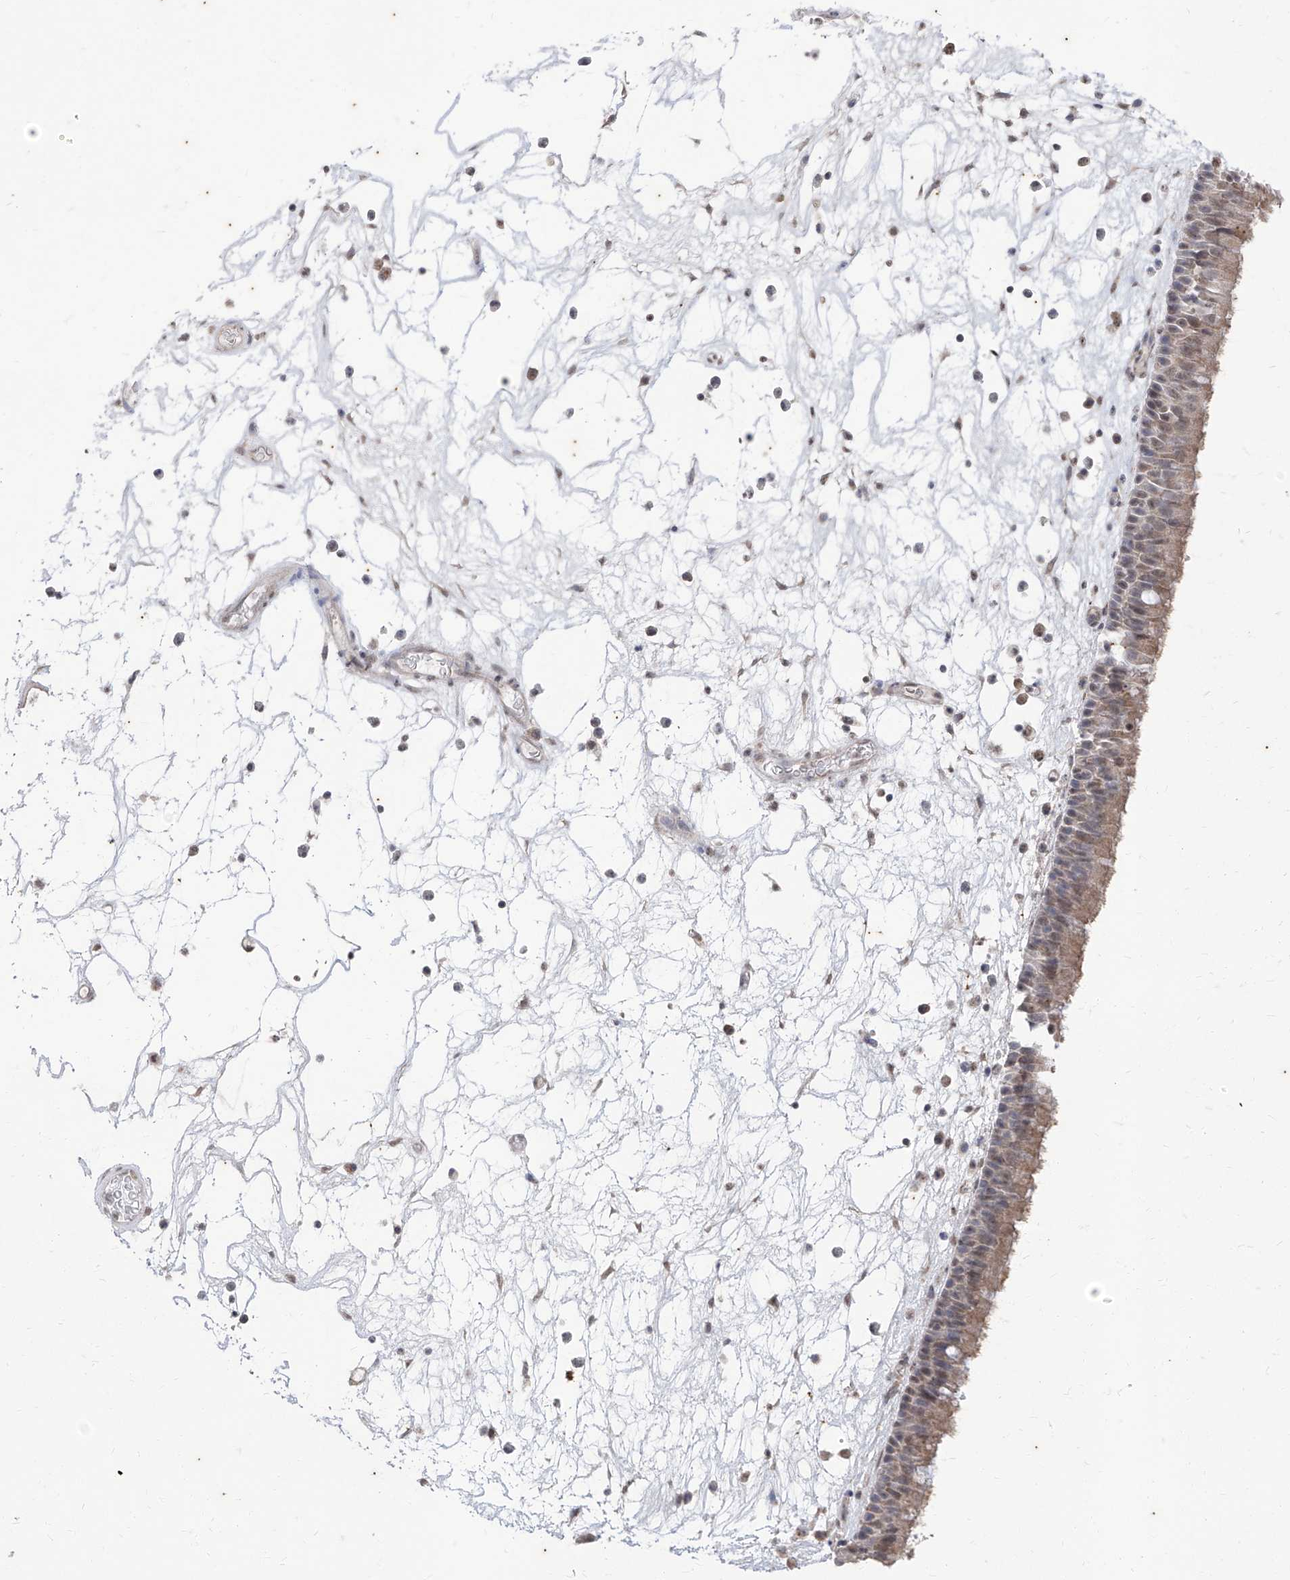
{"staining": {"intensity": "weak", "quantity": ">75%", "location": "cytoplasmic/membranous,nuclear"}, "tissue": "nasopharynx", "cell_type": "Respiratory epithelial cells", "image_type": "normal", "snomed": [{"axis": "morphology", "description": "Normal tissue, NOS"}, {"axis": "morphology", "description": "Inflammation, NOS"}, {"axis": "morphology", "description": "Malignant melanoma, Metastatic site"}, {"axis": "topography", "description": "Nasopharynx"}], "caption": "A brown stain labels weak cytoplasmic/membranous,nuclear expression of a protein in respiratory epithelial cells of benign nasopharynx.", "gene": "PHF20L1", "patient": {"sex": "male", "age": 70}}